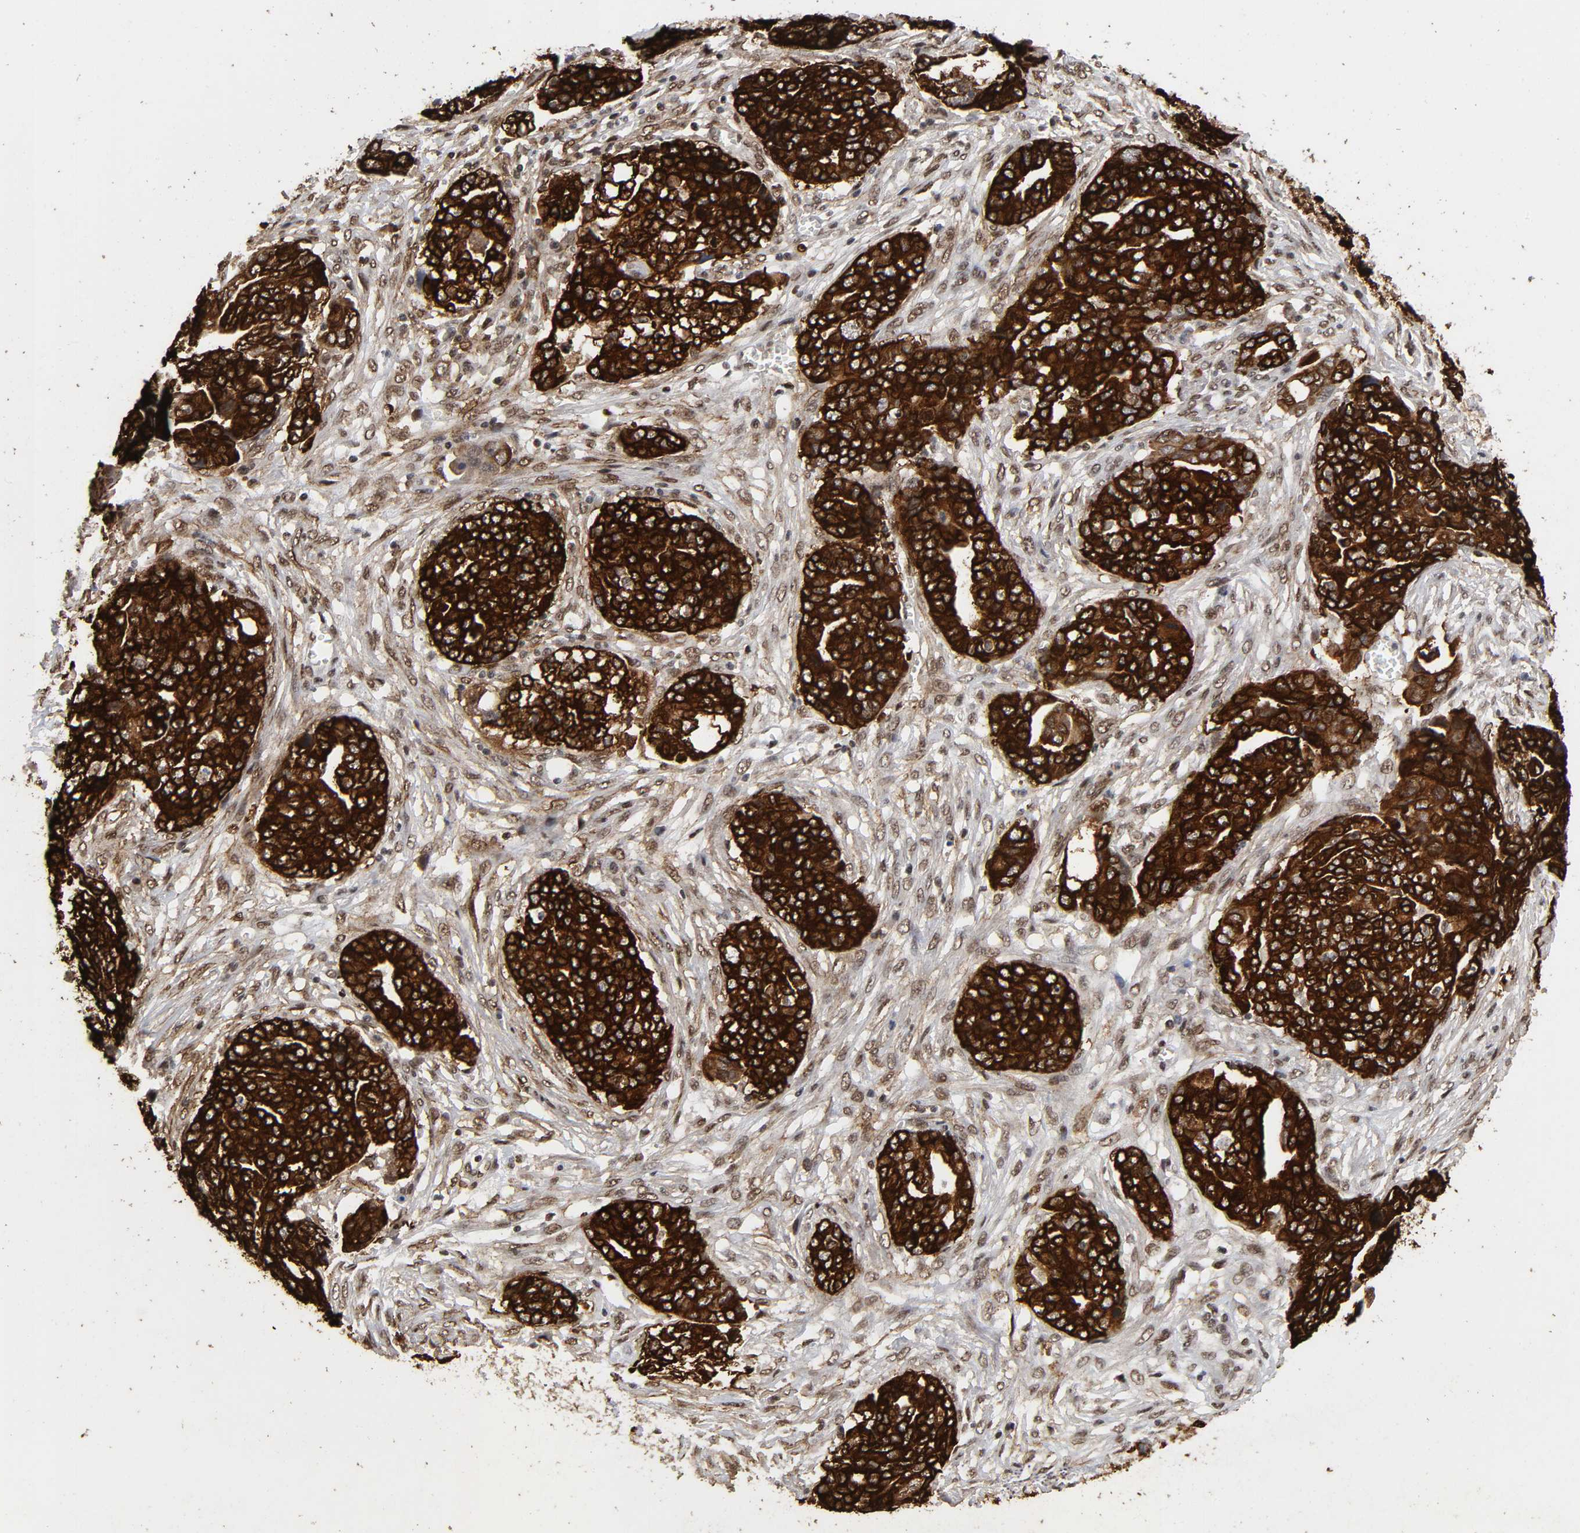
{"staining": {"intensity": "strong", "quantity": ">75%", "location": "cytoplasmic/membranous"}, "tissue": "ovarian cancer", "cell_type": "Tumor cells", "image_type": "cancer", "snomed": [{"axis": "morphology", "description": "Normal tissue, NOS"}, {"axis": "morphology", "description": "Cystadenocarcinoma, serous, NOS"}, {"axis": "topography", "description": "Fallopian tube"}, {"axis": "topography", "description": "Ovary"}], "caption": "DAB (3,3'-diaminobenzidine) immunohistochemical staining of human ovarian cancer reveals strong cytoplasmic/membranous protein positivity in approximately >75% of tumor cells. The protein of interest is stained brown, and the nuclei are stained in blue (DAB (3,3'-diaminobenzidine) IHC with brightfield microscopy, high magnification).", "gene": "AHNAK2", "patient": {"sex": "female", "age": 56}}